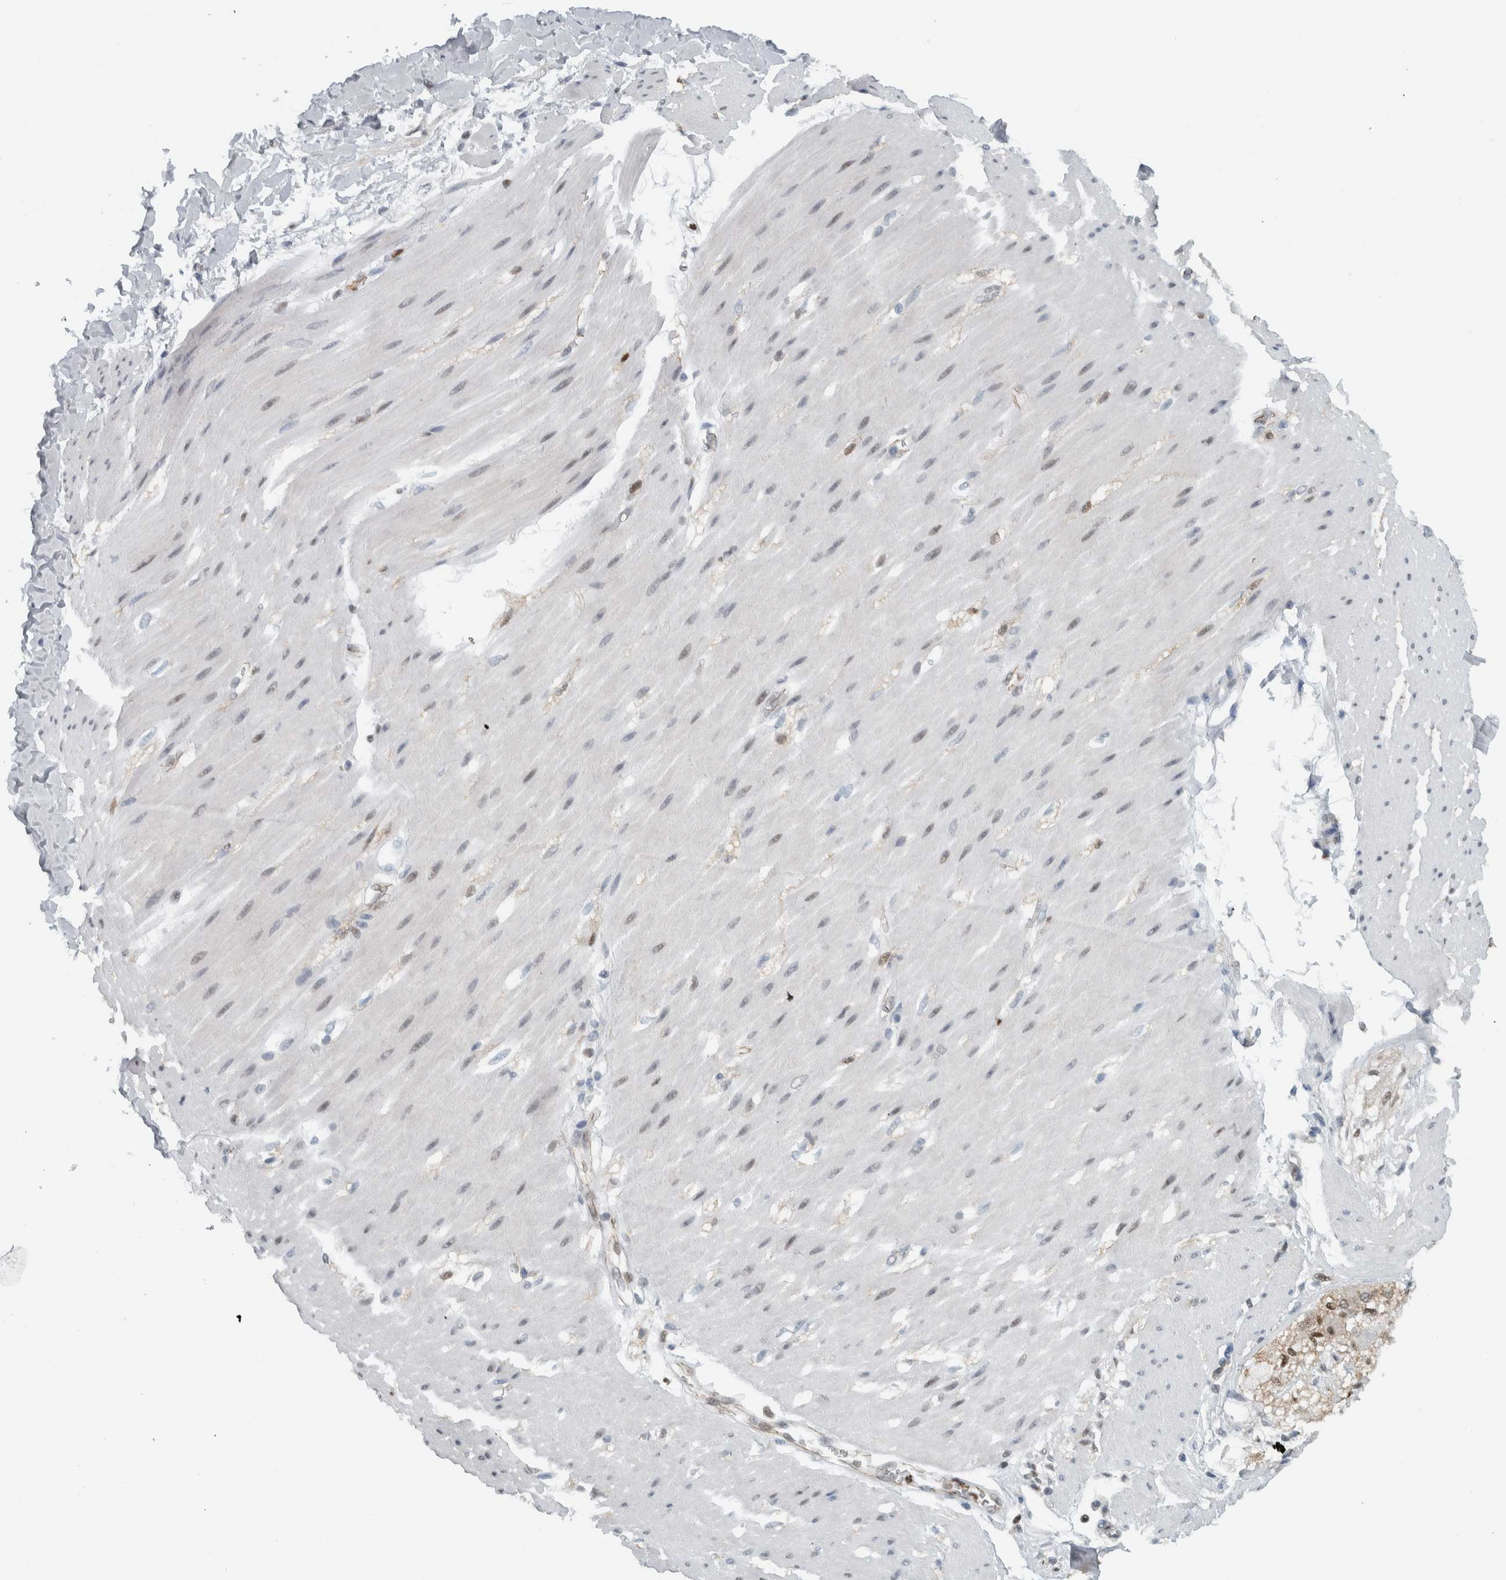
{"staining": {"intensity": "negative", "quantity": "none", "location": "none"}, "tissue": "adipose tissue", "cell_type": "Adipocytes", "image_type": "normal", "snomed": [{"axis": "morphology", "description": "Normal tissue, NOS"}, {"axis": "morphology", "description": "Adenocarcinoma, NOS"}, {"axis": "topography", "description": "Duodenum"}, {"axis": "topography", "description": "Peripheral nerve tissue"}], "caption": "Immunohistochemistry (IHC) of normal adipose tissue exhibits no expression in adipocytes. The staining is performed using DAB (3,3'-diaminobenzidine) brown chromogen with nuclei counter-stained in using hematoxylin.", "gene": "ADPRM", "patient": {"sex": "female", "age": 60}}